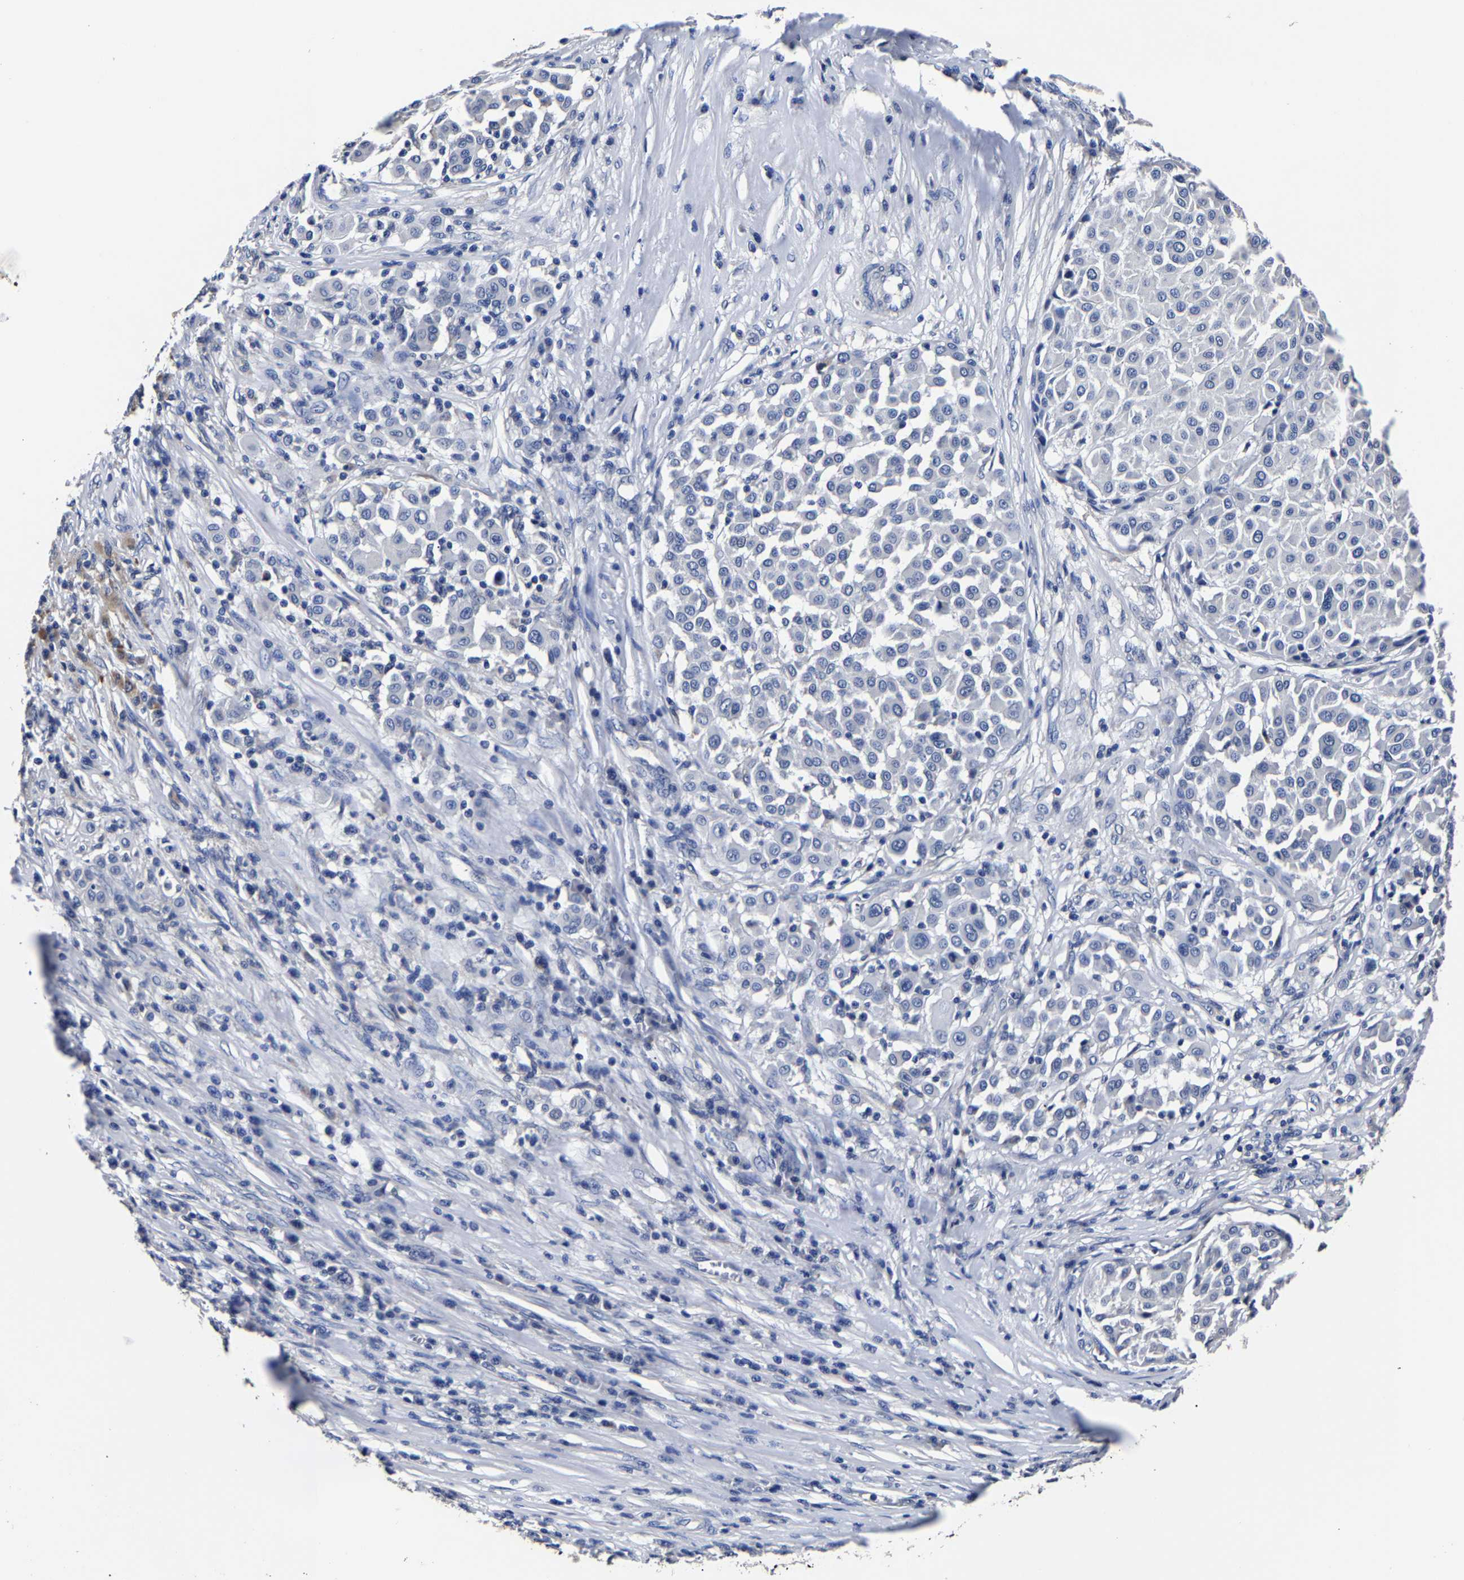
{"staining": {"intensity": "negative", "quantity": "none", "location": "none"}, "tissue": "melanoma", "cell_type": "Tumor cells", "image_type": "cancer", "snomed": [{"axis": "morphology", "description": "Malignant melanoma, Metastatic site"}, {"axis": "topography", "description": "Soft tissue"}], "caption": "Immunohistochemistry (IHC) photomicrograph of neoplastic tissue: malignant melanoma (metastatic site) stained with DAB (3,3'-diaminobenzidine) demonstrates no significant protein positivity in tumor cells.", "gene": "AKAP4", "patient": {"sex": "male", "age": 41}}